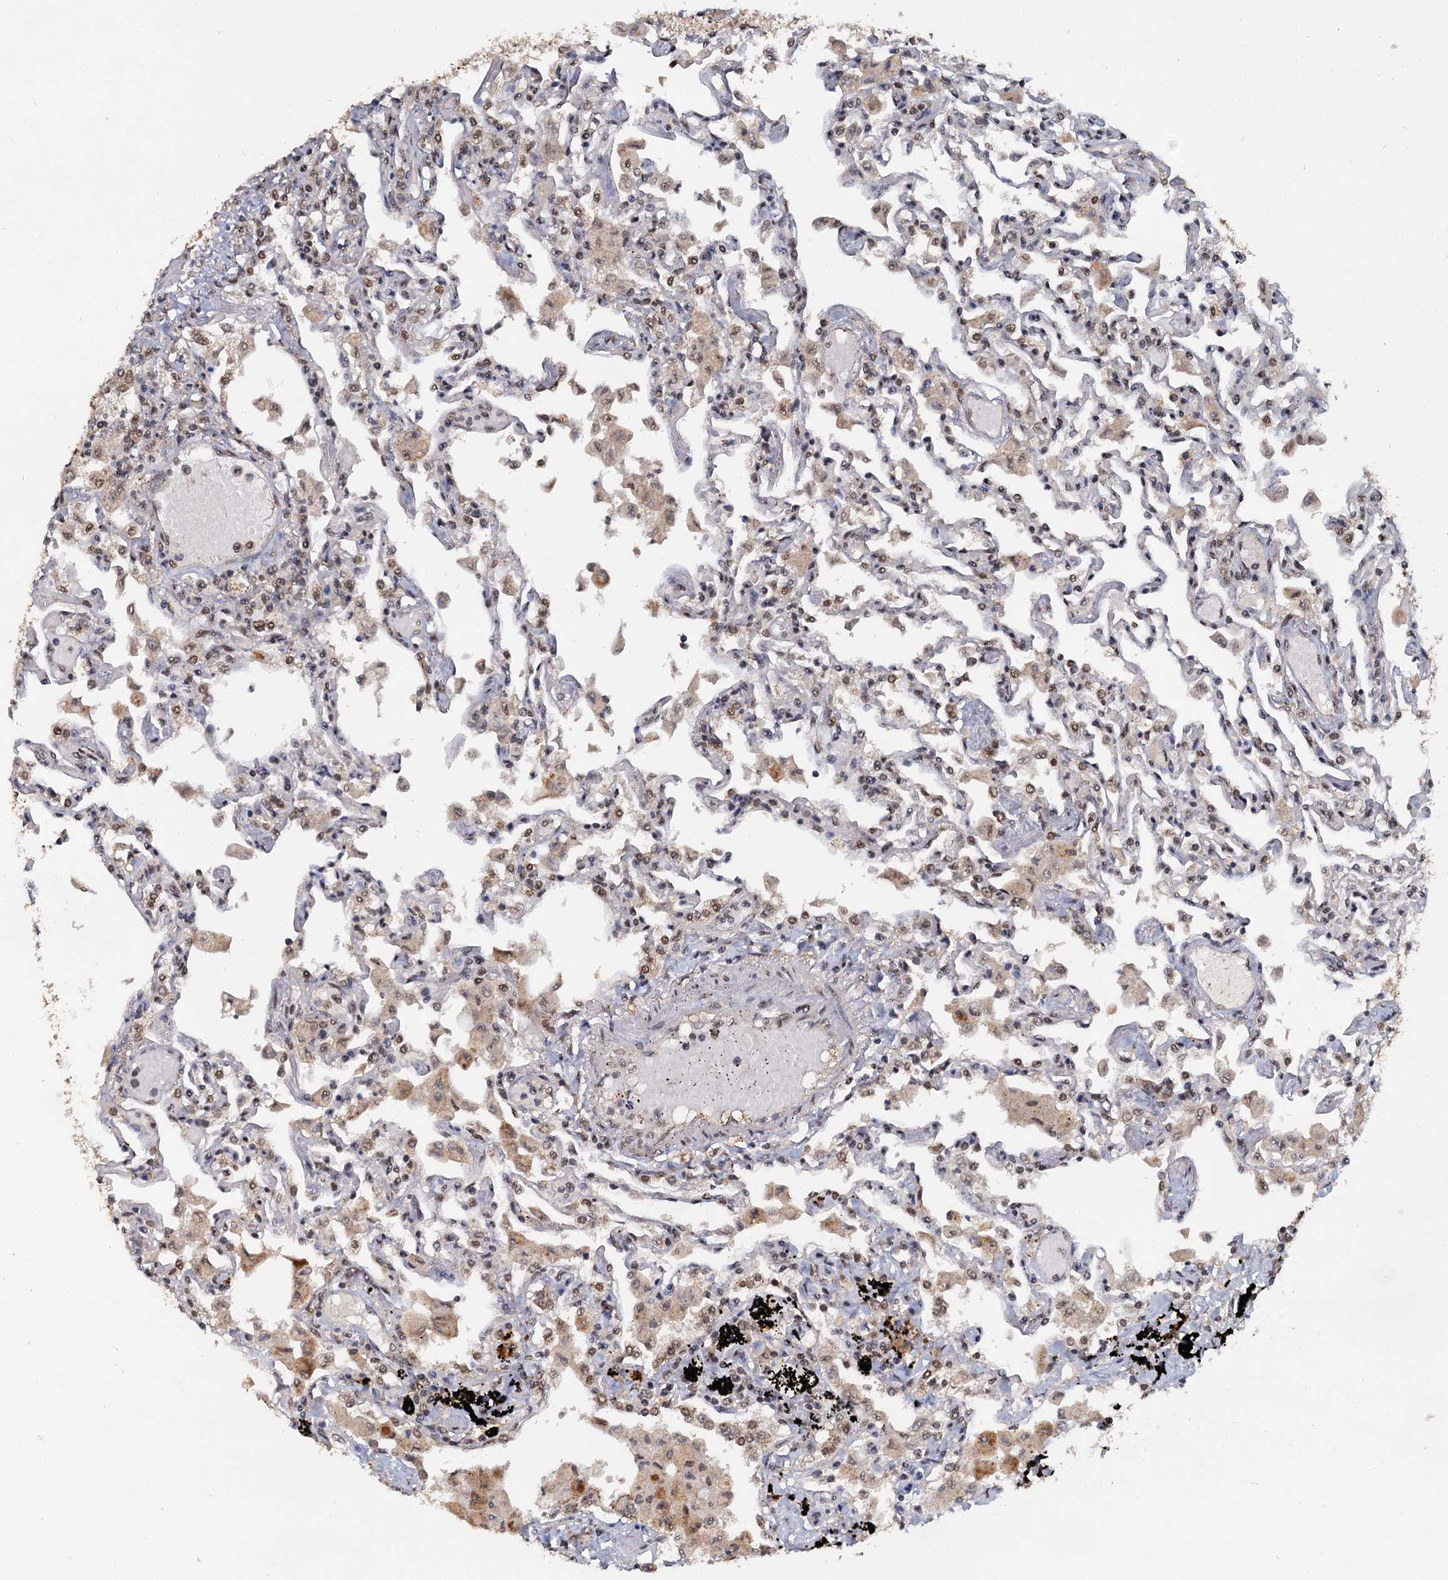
{"staining": {"intensity": "moderate", "quantity": "25%-75%", "location": "nuclear"}, "tissue": "lung", "cell_type": "Alveolar cells", "image_type": "normal", "snomed": [{"axis": "morphology", "description": "Normal tissue, NOS"}, {"axis": "topography", "description": "Bronchus"}, {"axis": "topography", "description": "Lung"}], "caption": "Immunohistochemistry (IHC) (DAB) staining of unremarkable human lung exhibits moderate nuclear protein staining in about 25%-75% of alveolar cells.", "gene": "FAM216B", "patient": {"sex": "female", "age": 49}}